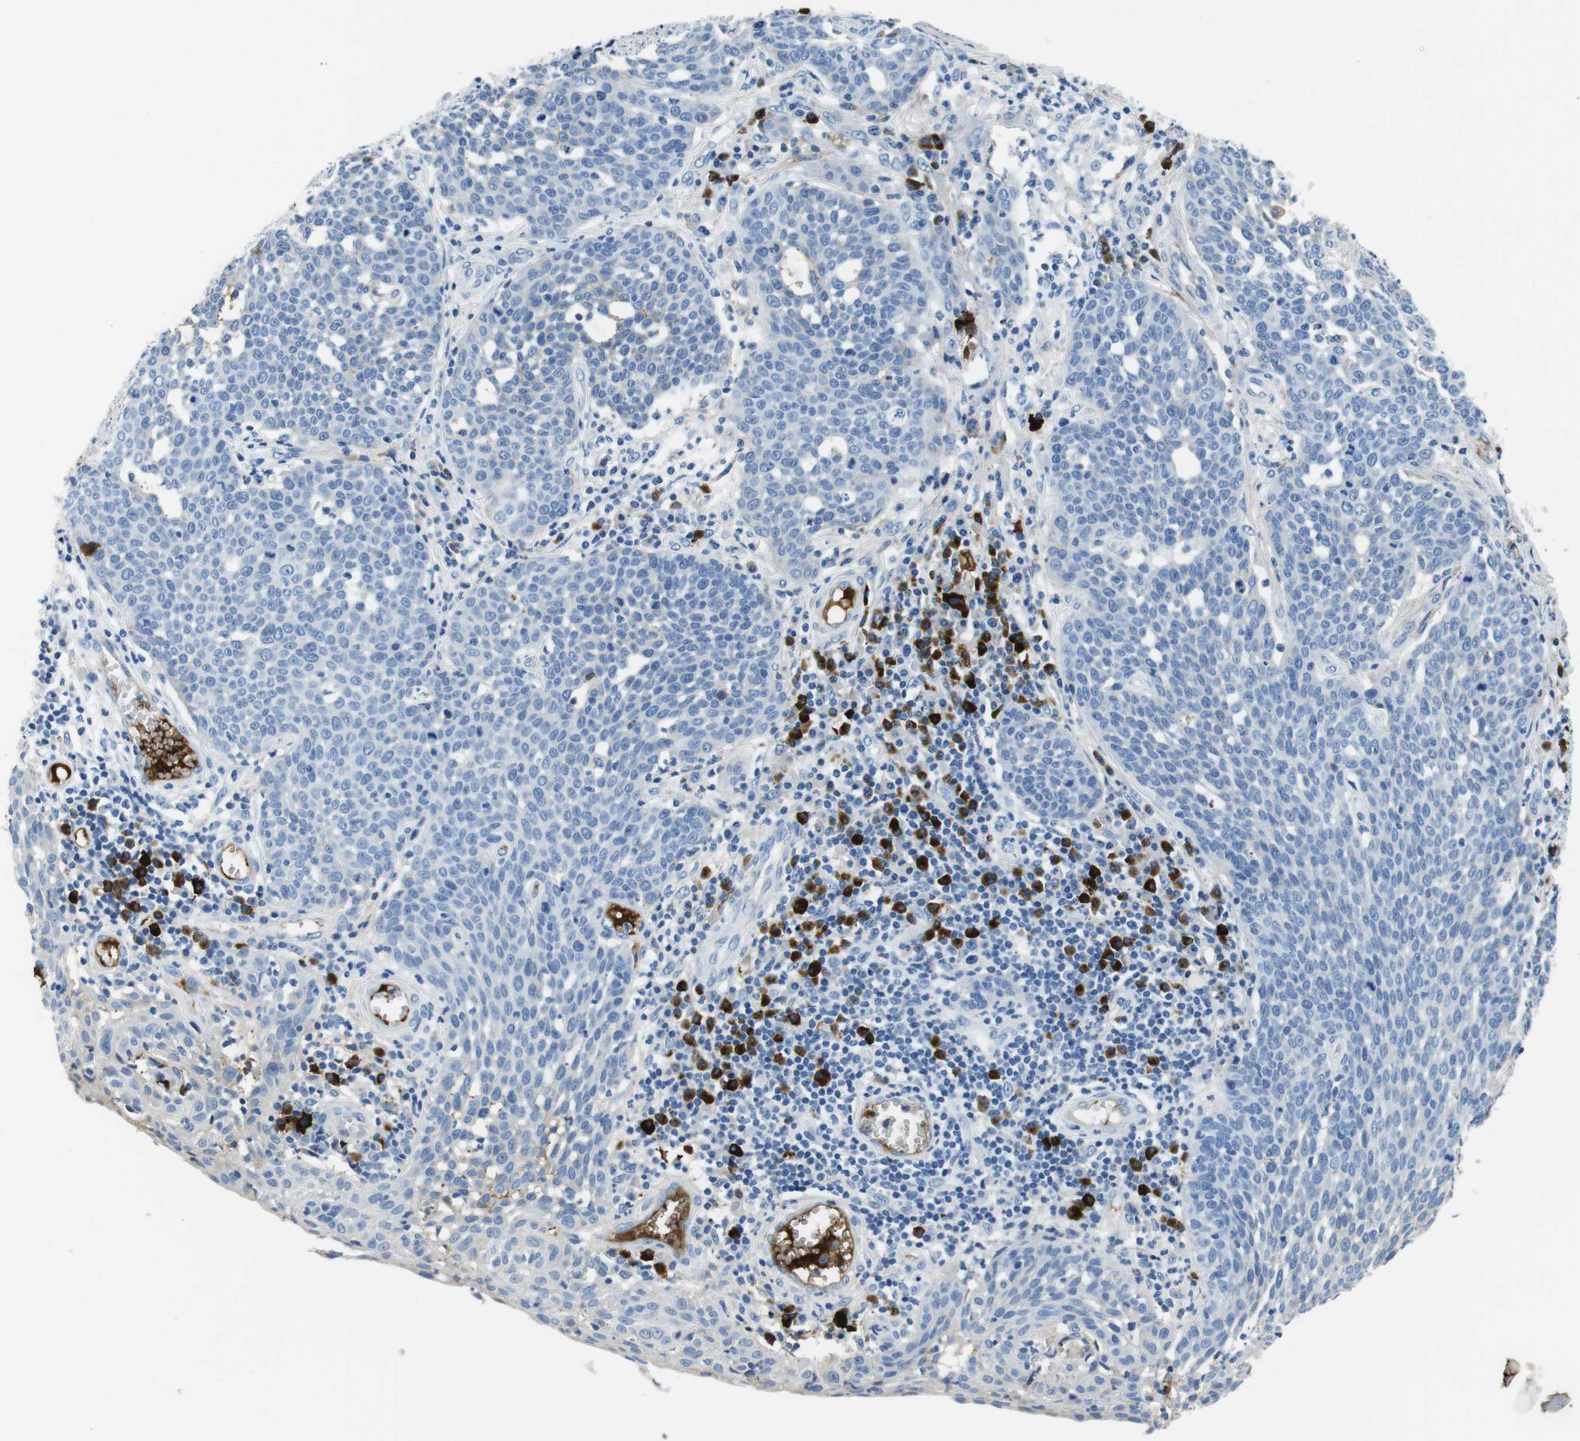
{"staining": {"intensity": "negative", "quantity": "none", "location": "none"}, "tissue": "cervical cancer", "cell_type": "Tumor cells", "image_type": "cancer", "snomed": [{"axis": "morphology", "description": "Squamous cell carcinoma, NOS"}, {"axis": "topography", "description": "Cervix"}], "caption": "Tumor cells are negative for brown protein staining in squamous cell carcinoma (cervical).", "gene": "IGKC", "patient": {"sex": "female", "age": 34}}